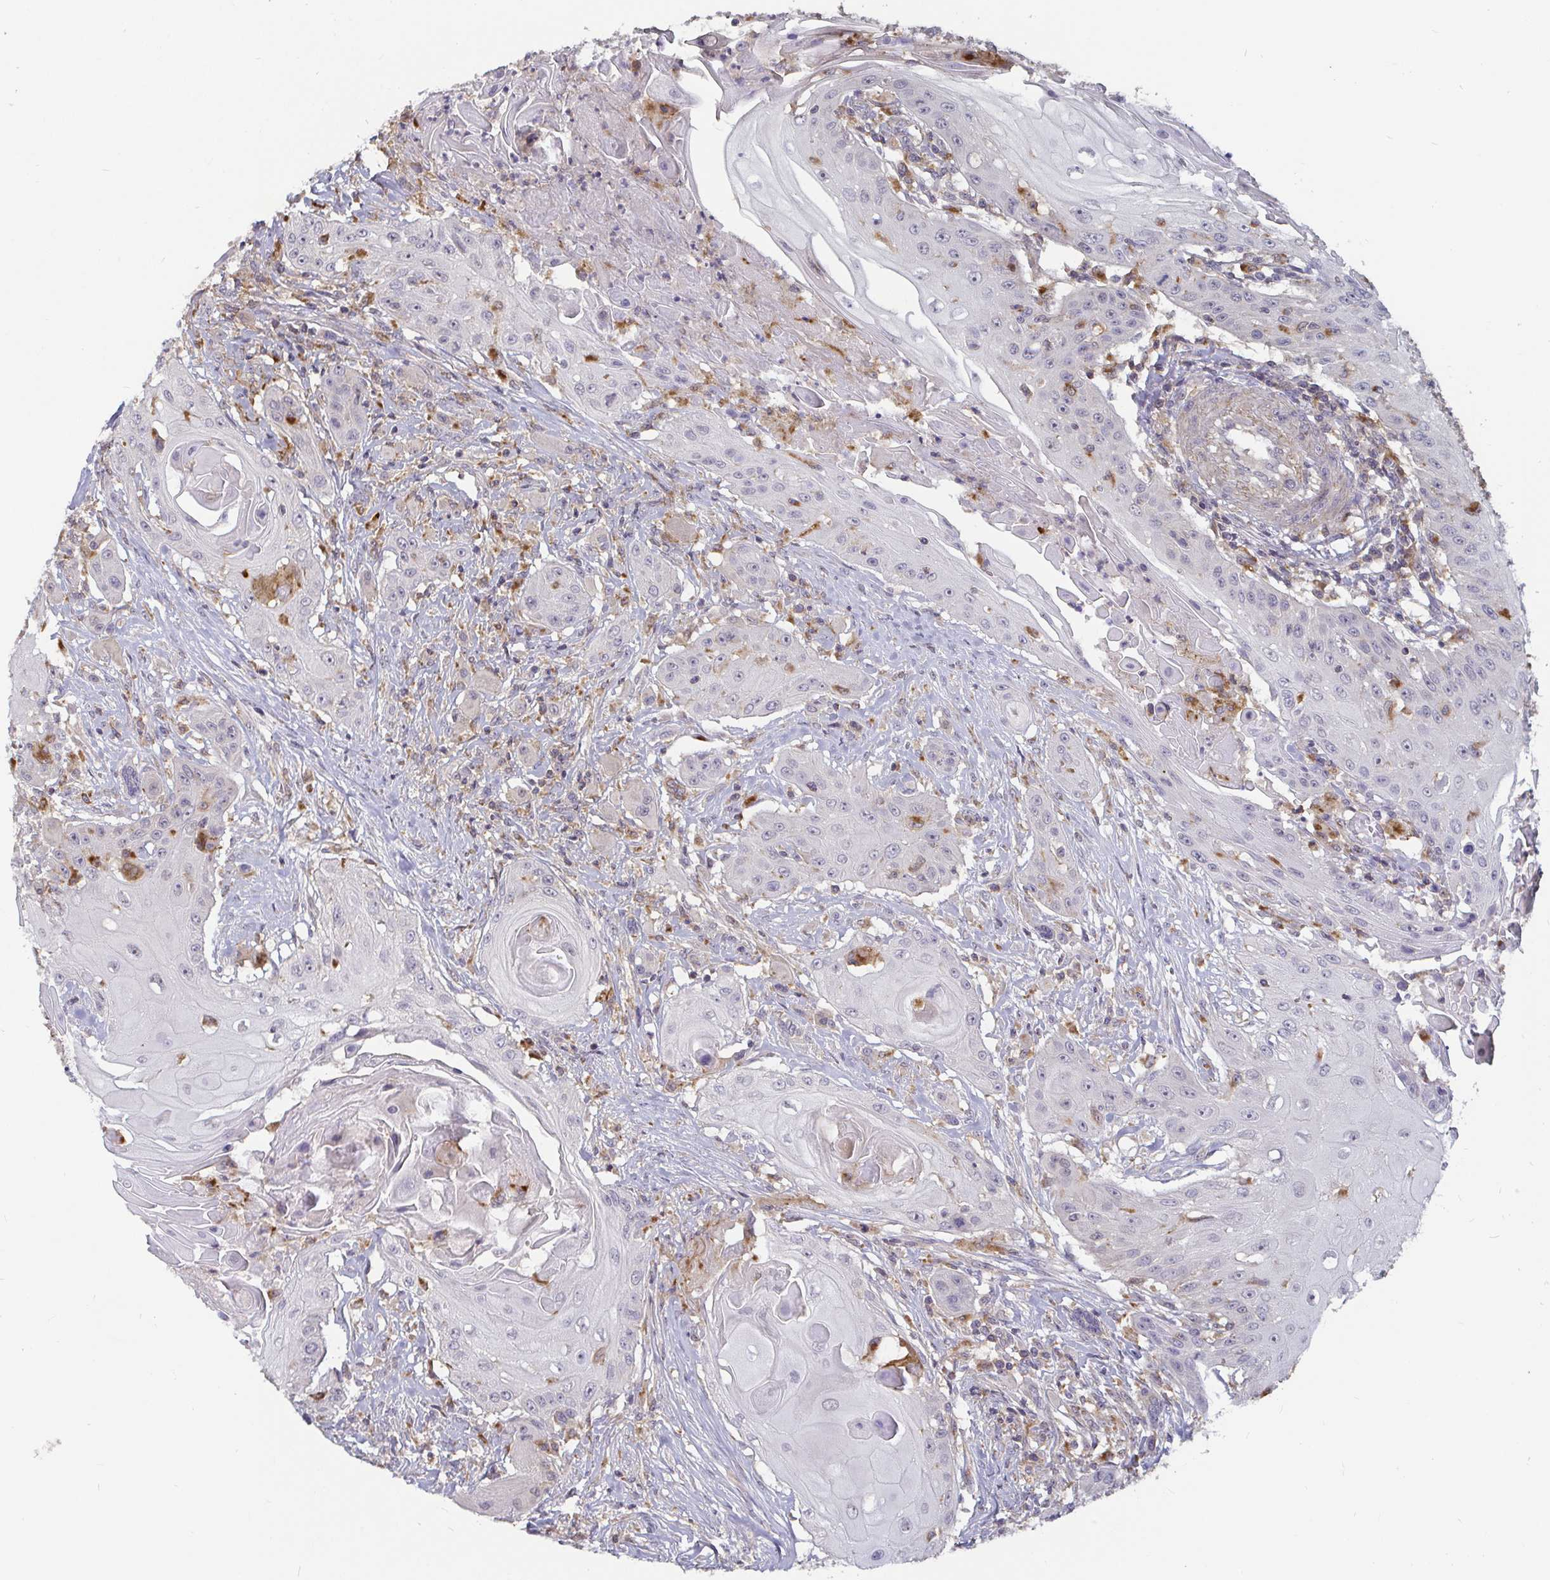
{"staining": {"intensity": "negative", "quantity": "none", "location": "none"}, "tissue": "head and neck cancer", "cell_type": "Tumor cells", "image_type": "cancer", "snomed": [{"axis": "morphology", "description": "Squamous cell carcinoma, NOS"}, {"axis": "topography", "description": "Oral tissue"}, {"axis": "topography", "description": "Head-Neck"}, {"axis": "topography", "description": "Neck, NOS"}], "caption": "There is no significant staining in tumor cells of head and neck cancer.", "gene": "CDH18", "patient": {"sex": "female", "age": 55}}